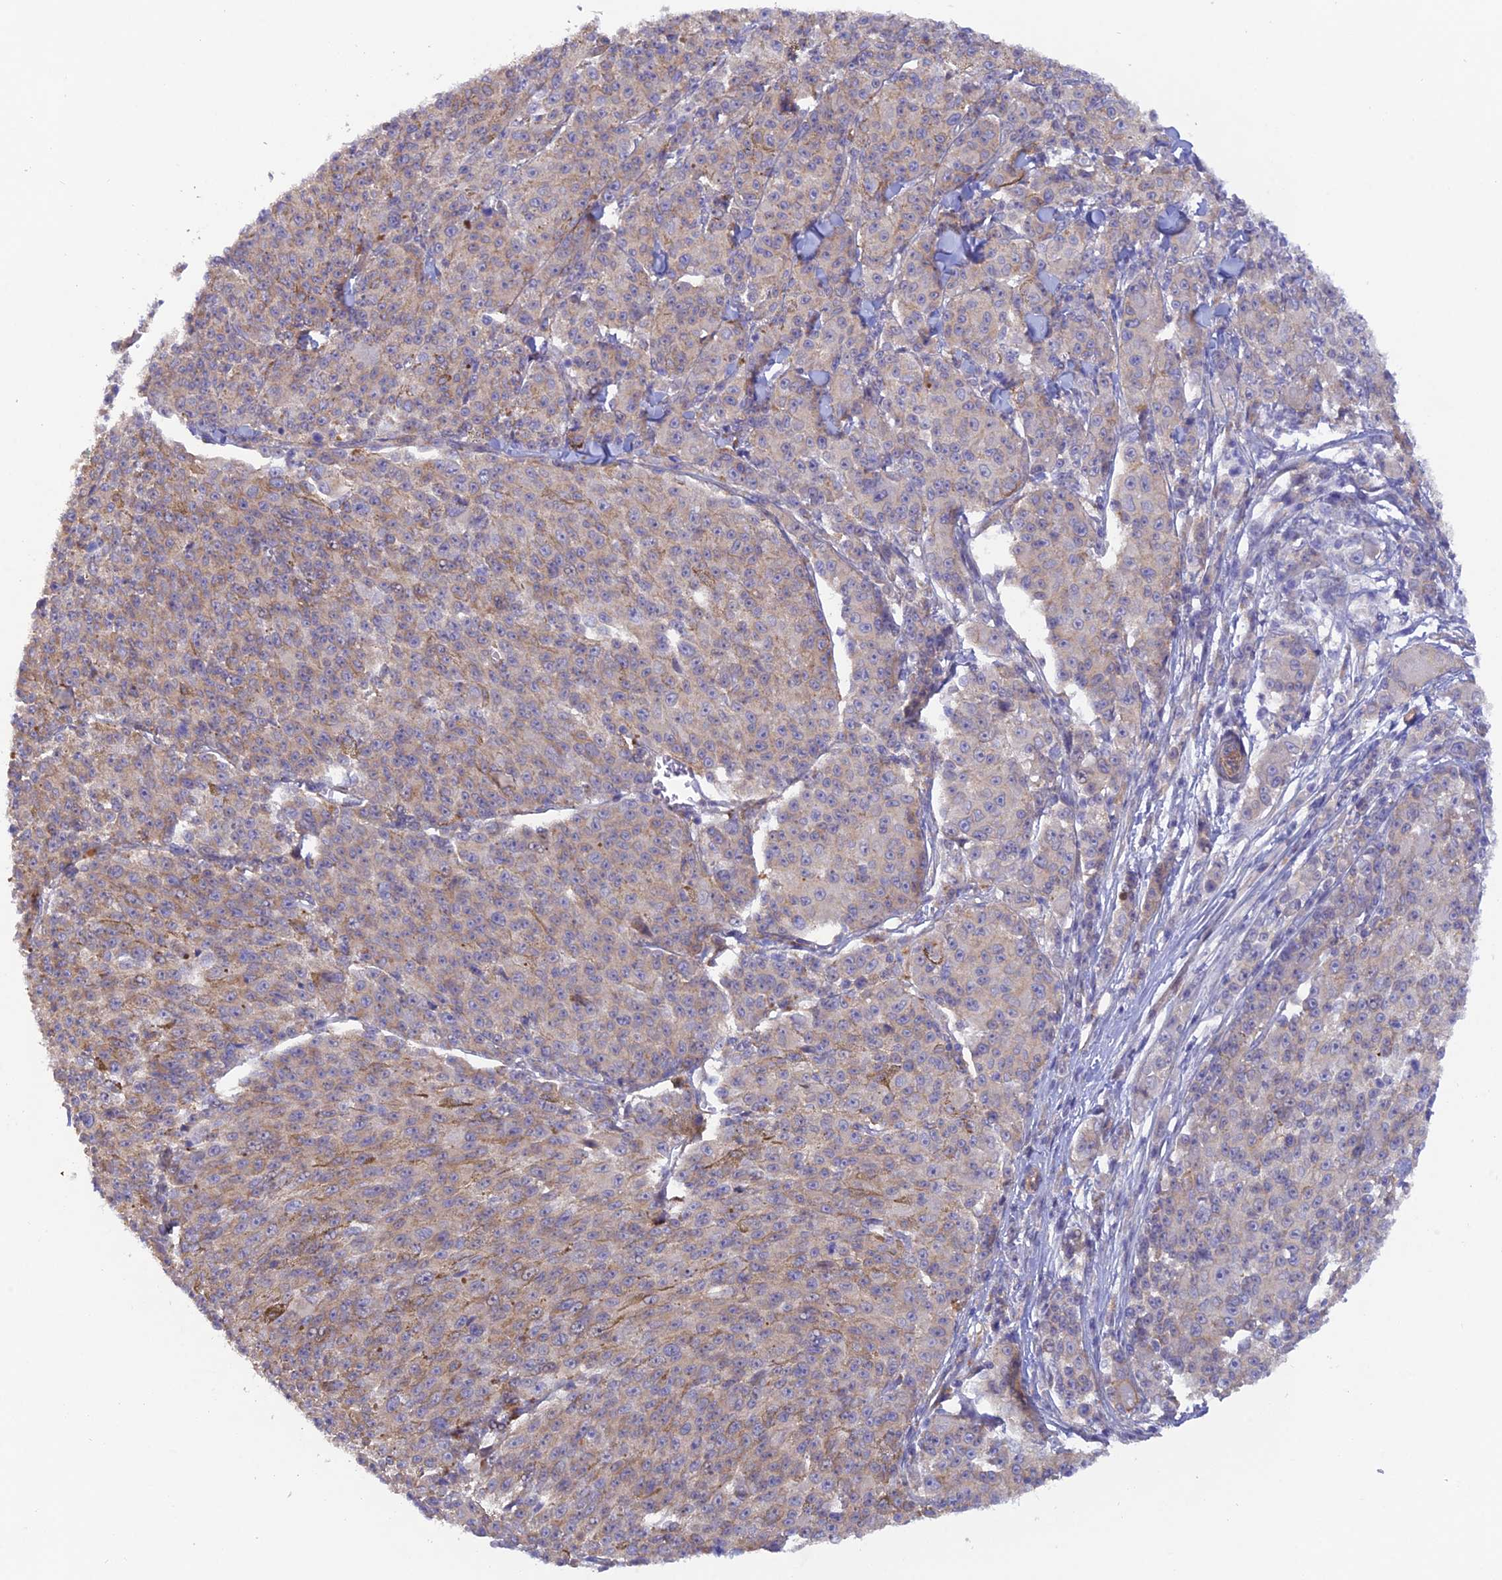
{"staining": {"intensity": "moderate", "quantity": "25%-75%", "location": "cytoplasmic/membranous"}, "tissue": "melanoma", "cell_type": "Tumor cells", "image_type": "cancer", "snomed": [{"axis": "morphology", "description": "Malignant melanoma, NOS"}, {"axis": "topography", "description": "Skin"}], "caption": "Immunohistochemistry image of neoplastic tissue: malignant melanoma stained using immunohistochemistry exhibits medium levels of moderate protein expression localized specifically in the cytoplasmic/membranous of tumor cells, appearing as a cytoplasmic/membranous brown color.", "gene": "FZR1", "patient": {"sex": "female", "age": 52}}